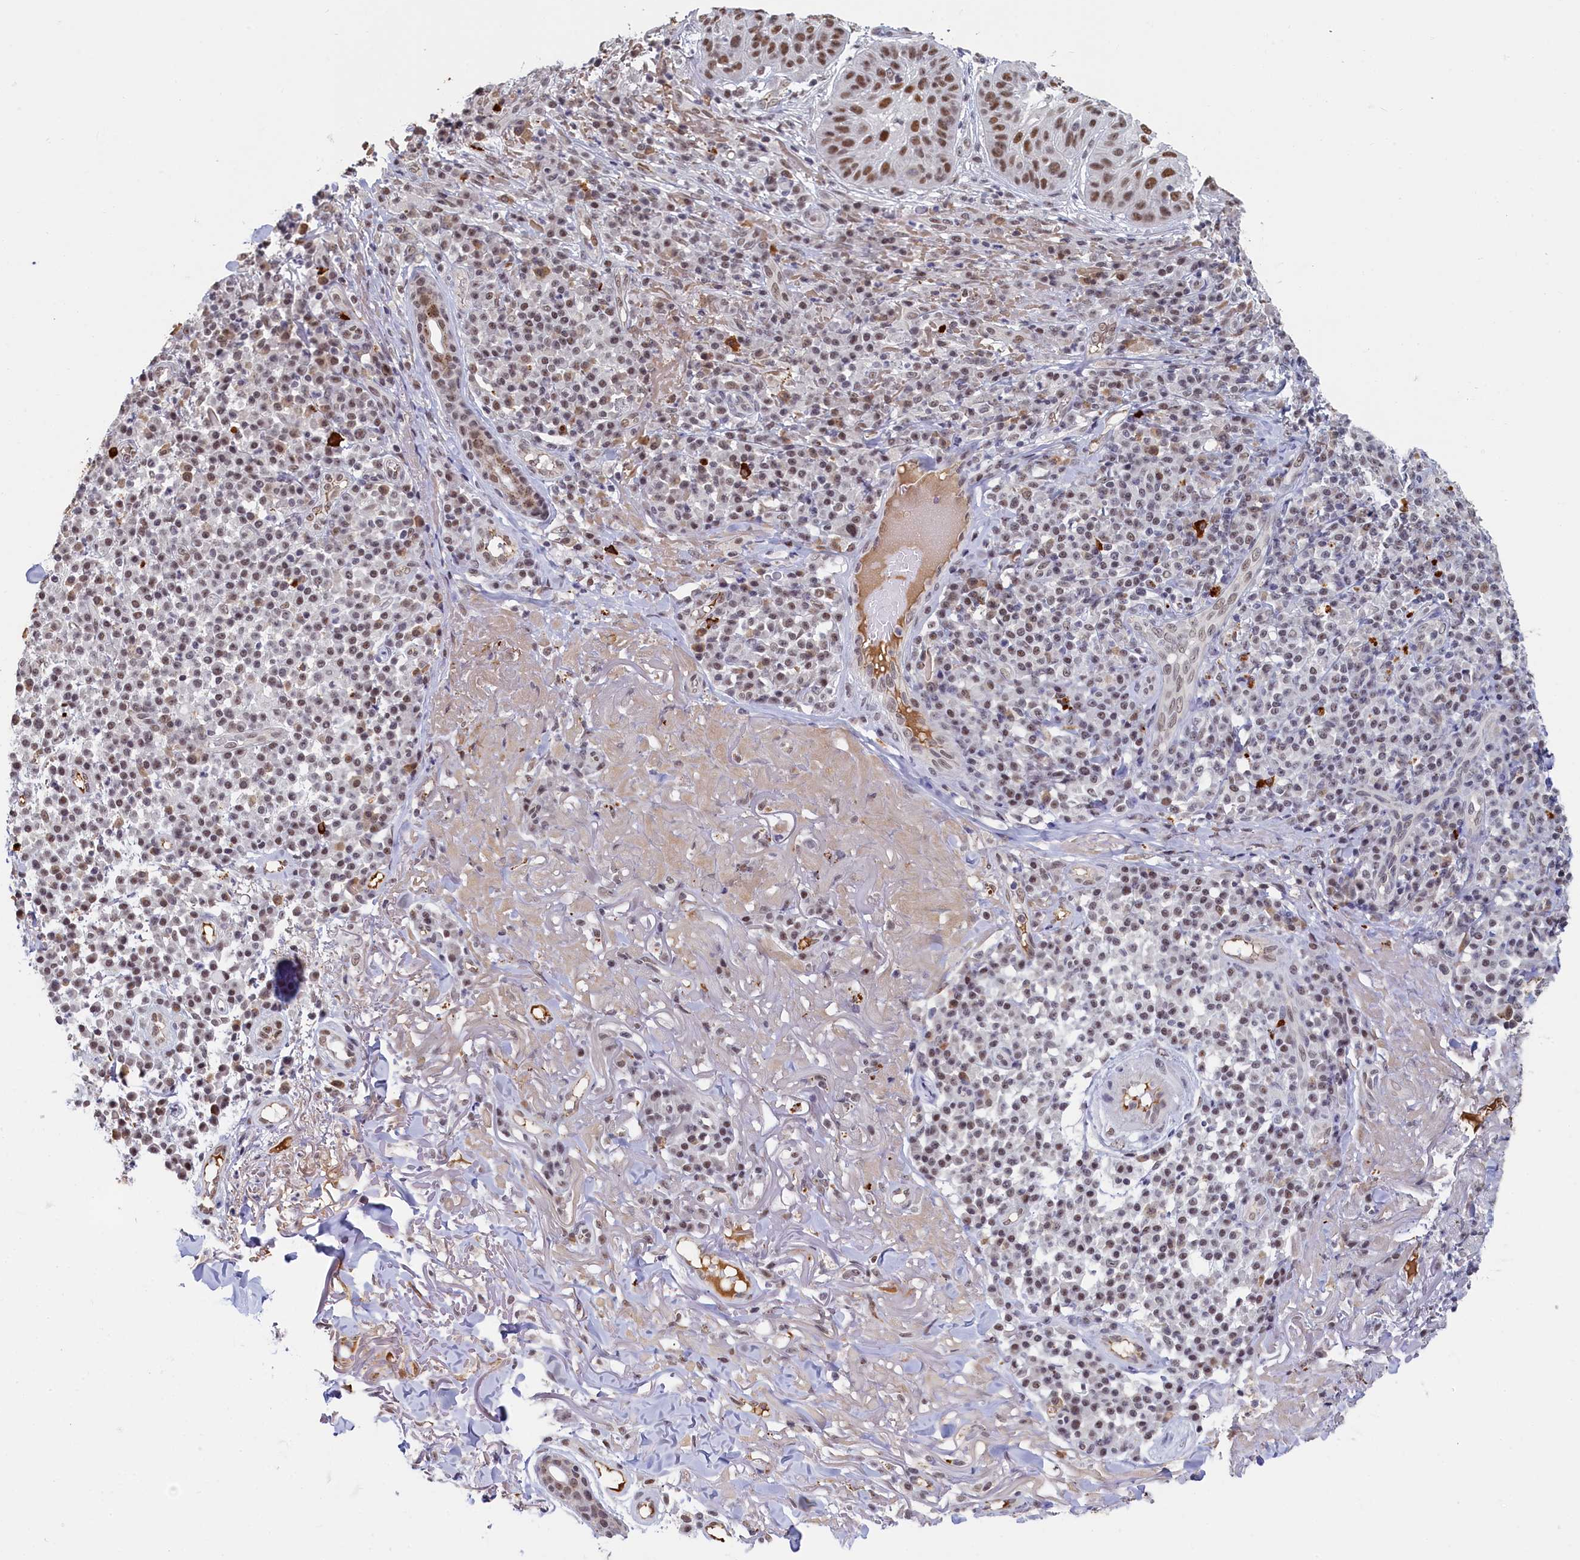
{"staining": {"intensity": "moderate", "quantity": ">75%", "location": "nuclear"}, "tissue": "skin cancer", "cell_type": "Tumor cells", "image_type": "cancer", "snomed": [{"axis": "morphology", "description": "Normal tissue, NOS"}, {"axis": "morphology", "description": "Basal cell carcinoma"}, {"axis": "topography", "description": "Skin"}], "caption": "Moderate nuclear expression for a protein is identified in about >75% of tumor cells of skin basal cell carcinoma using IHC.", "gene": "INTS14", "patient": {"sex": "male", "age": 93}}